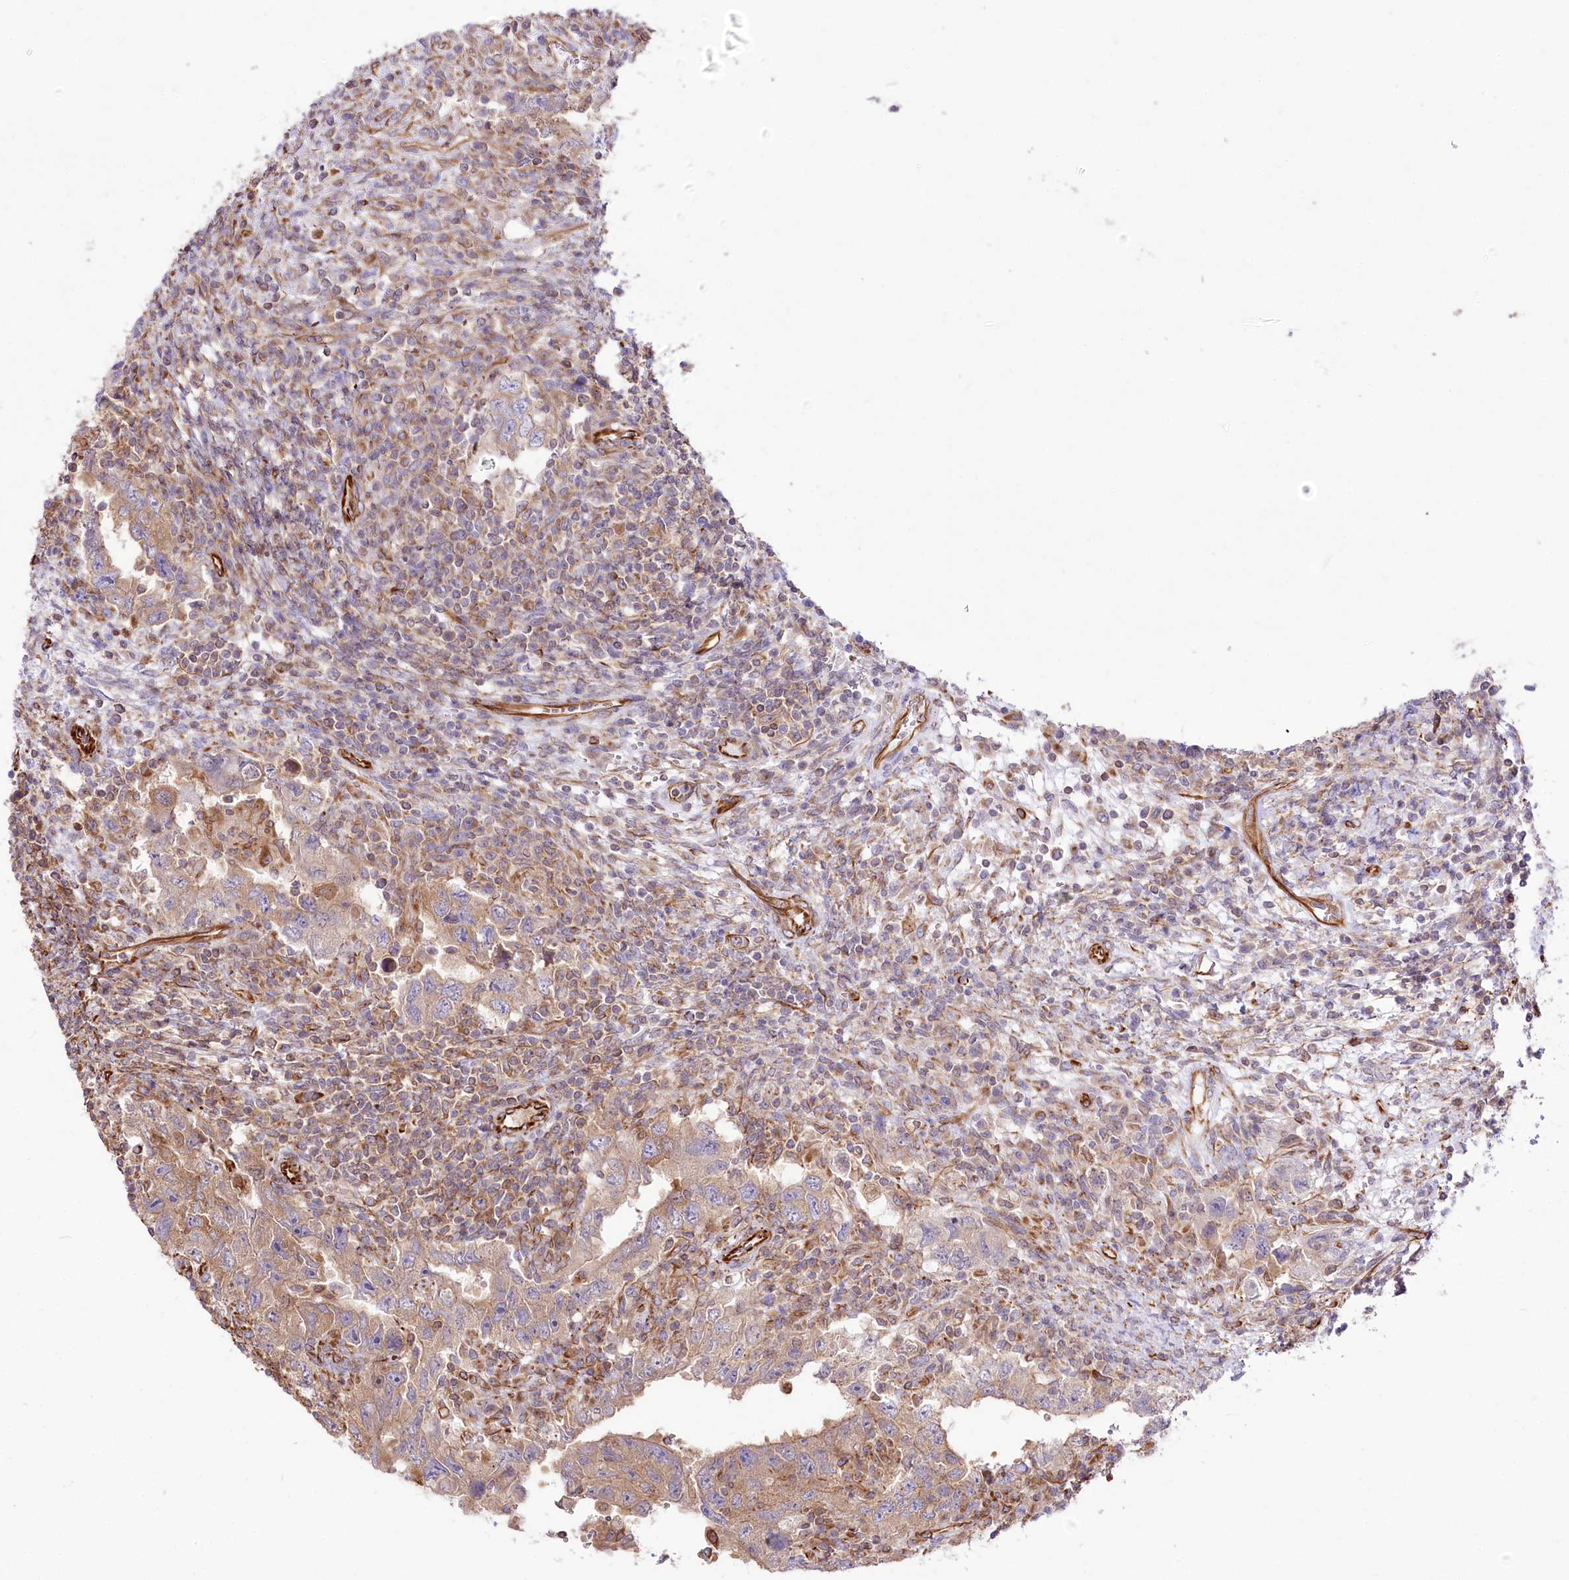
{"staining": {"intensity": "moderate", "quantity": "25%-75%", "location": "cytoplasmic/membranous"}, "tissue": "testis cancer", "cell_type": "Tumor cells", "image_type": "cancer", "snomed": [{"axis": "morphology", "description": "Carcinoma, Embryonal, NOS"}, {"axis": "topography", "description": "Testis"}], "caption": "Moderate cytoplasmic/membranous expression is appreciated in about 25%-75% of tumor cells in embryonal carcinoma (testis).", "gene": "TTC1", "patient": {"sex": "male", "age": 26}}